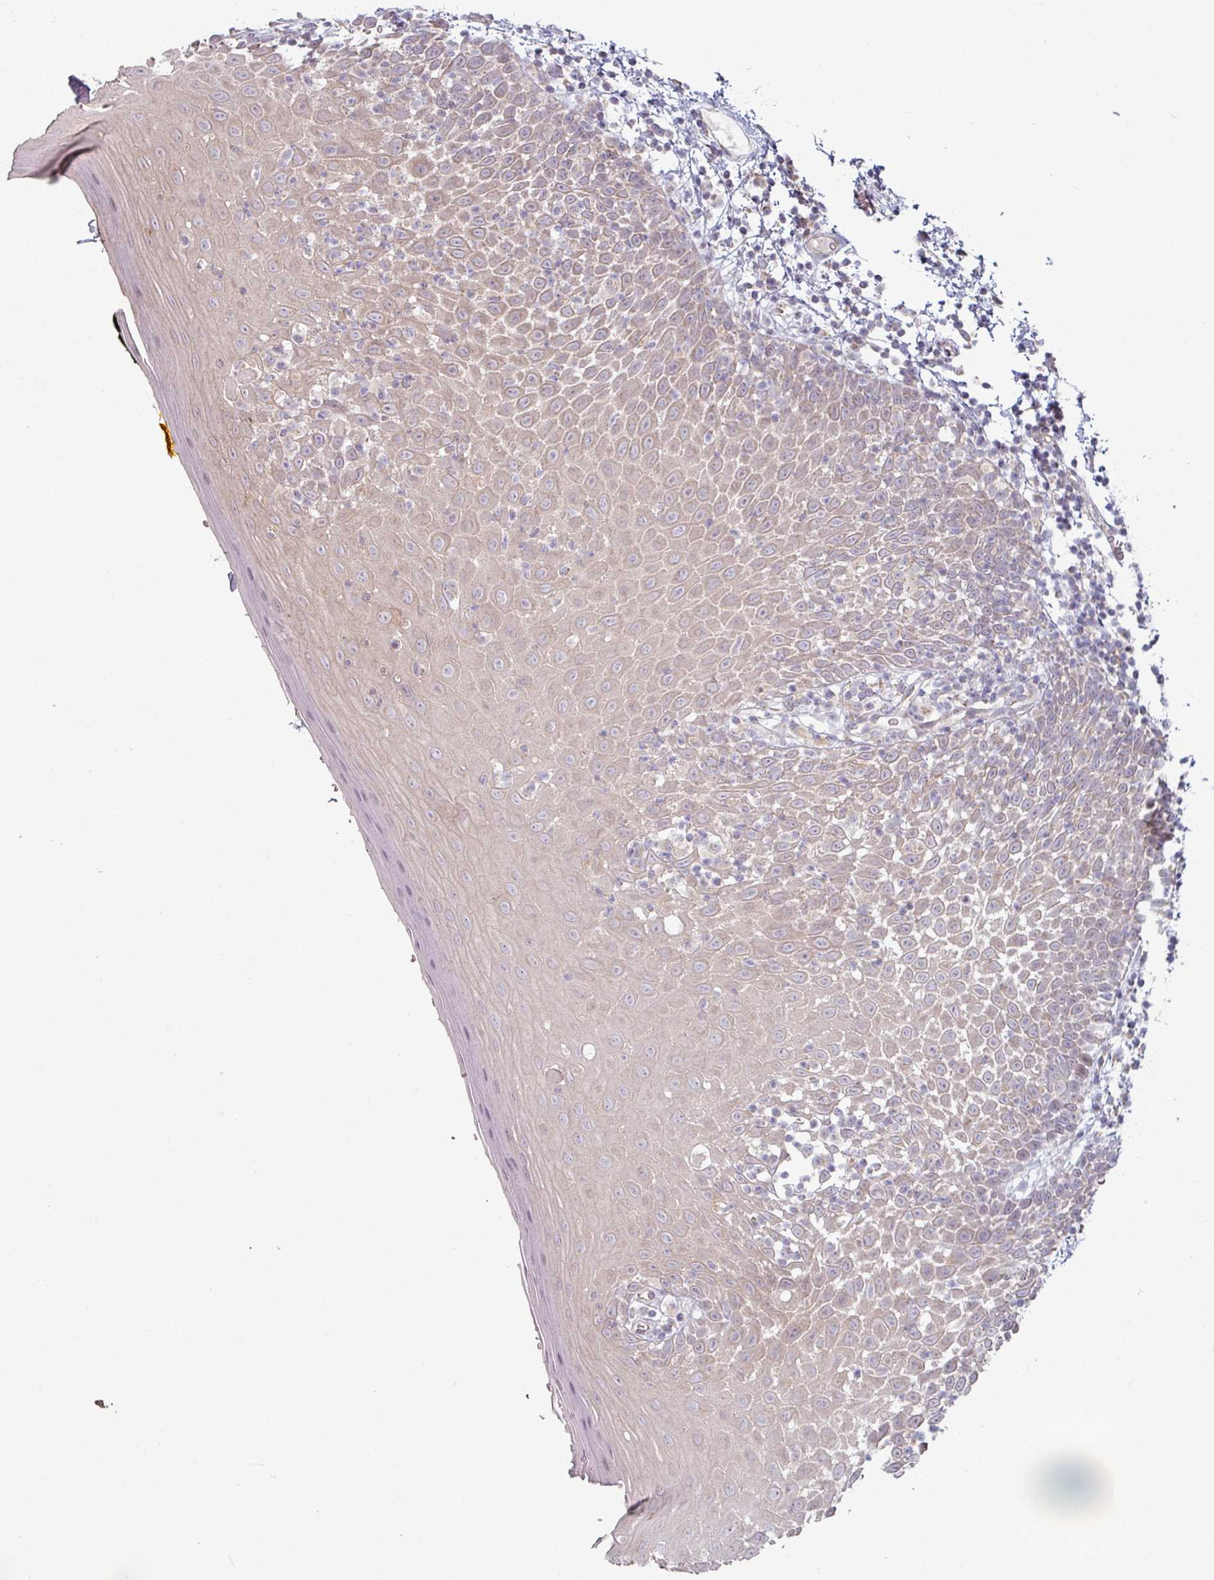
{"staining": {"intensity": "weak", "quantity": "25%-75%", "location": "cytoplasmic/membranous"}, "tissue": "oral mucosa", "cell_type": "Squamous epithelial cells", "image_type": "normal", "snomed": [{"axis": "morphology", "description": "Normal tissue, NOS"}, {"axis": "morphology", "description": "Squamous cell carcinoma, NOS"}, {"axis": "topography", "description": "Oral tissue"}, {"axis": "topography", "description": "Tounge, NOS"}, {"axis": "topography", "description": "Head-Neck"}], "caption": "Oral mucosa stained with a brown dye displays weak cytoplasmic/membranous positive positivity in approximately 25%-75% of squamous epithelial cells.", "gene": "PLEKHJ1", "patient": {"sex": "male", "age": 76}}